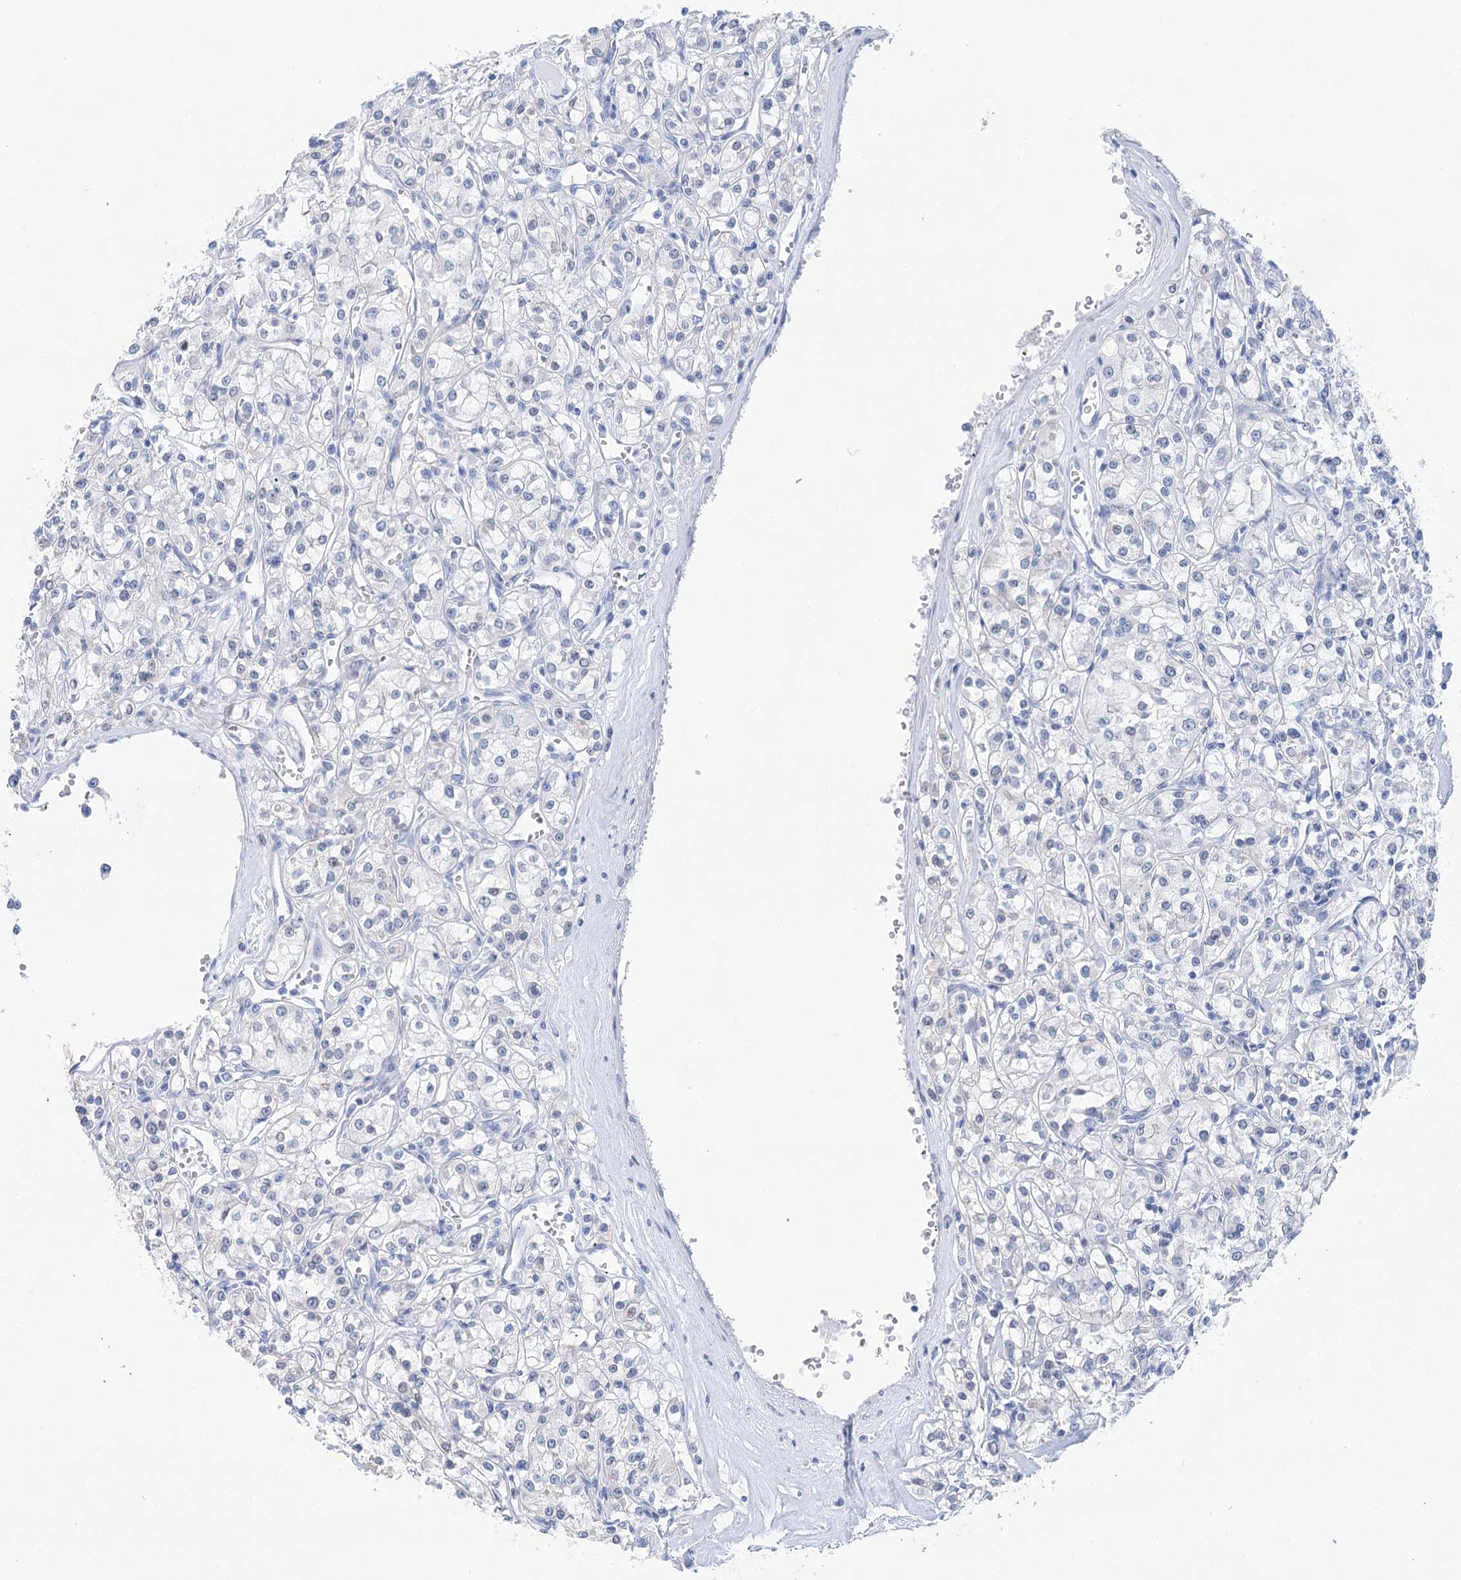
{"staining": {"intensity": "negative", "quantity": "none", "location": "none"}, "tissue": "renal cancer", "cell_type": "Tumor cells", "image_type": "cancer", "snomed": [{"axis": "morphology", "description": "Adenocarcinoma, NOS"}, {"axis": "topography", "description": "Kidney"}], "caption": "Immunohistochemistry (IHC) histopathology image of neoplastic tissue: human renal cancer stained with DAB (3,3'-diaminobenzidine) displays no significant protein staining in tumor cells.", "gene": "LALBA", "patient": {"sex": "female", "age": 59}}